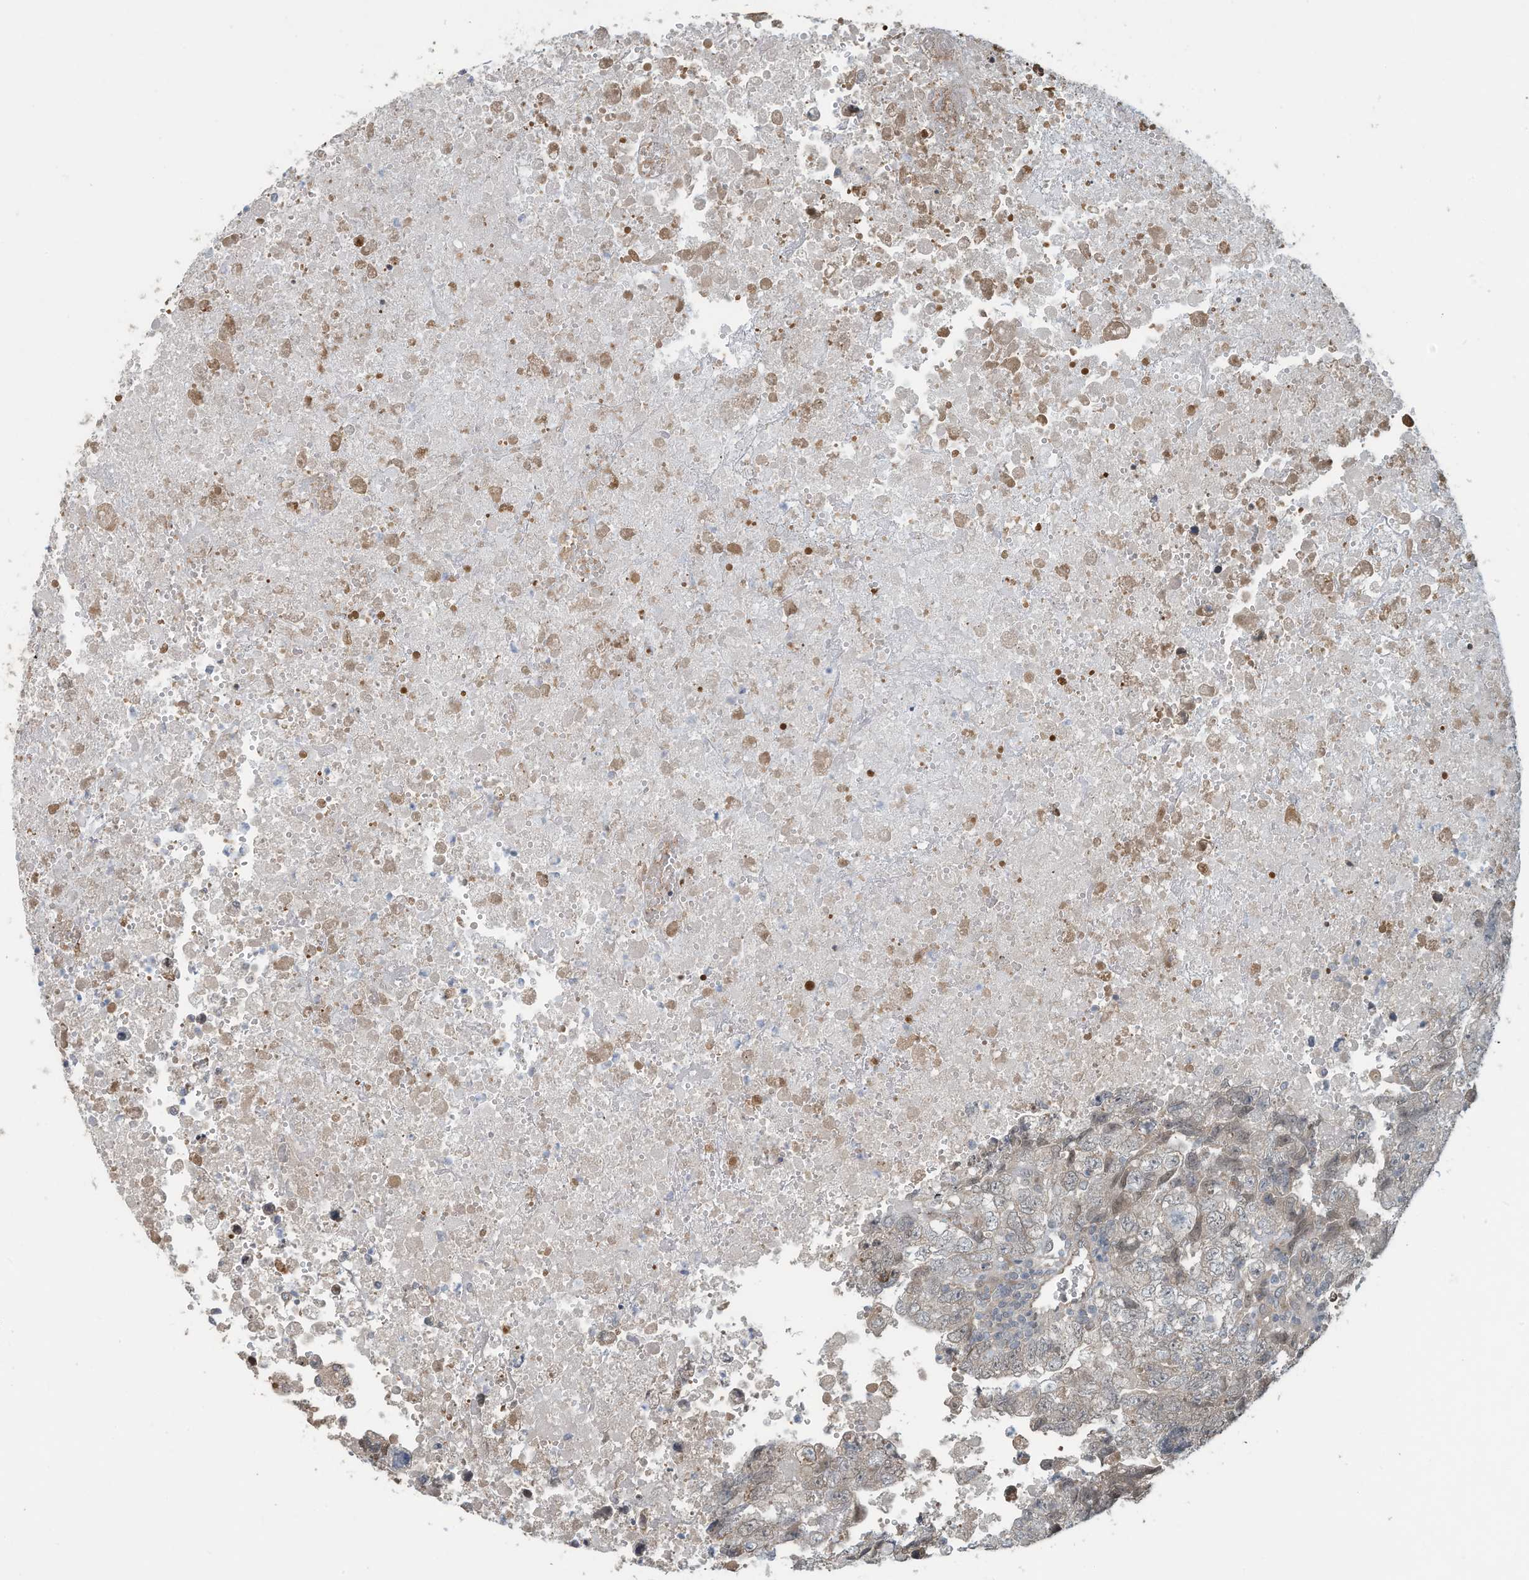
{"staining": {"intensity": "weak", "quantity": "<25%", "location": "cytoplasmic/membranous"}, "tissue": "testis cancer", "cell_type": "Tumor cells", "image_type": "cancer", "snomed": [{"axis": "morphology", "description": "Carcinoma, Embryonal, NOS"}, {"axis": "topography", "description": "Testis"}], "caption": "Tumor cells are negative for protein expression in human testis embryonal carcinoma.", "gene": "ERI2", "patient": {"sex": "male", "age": 37}}